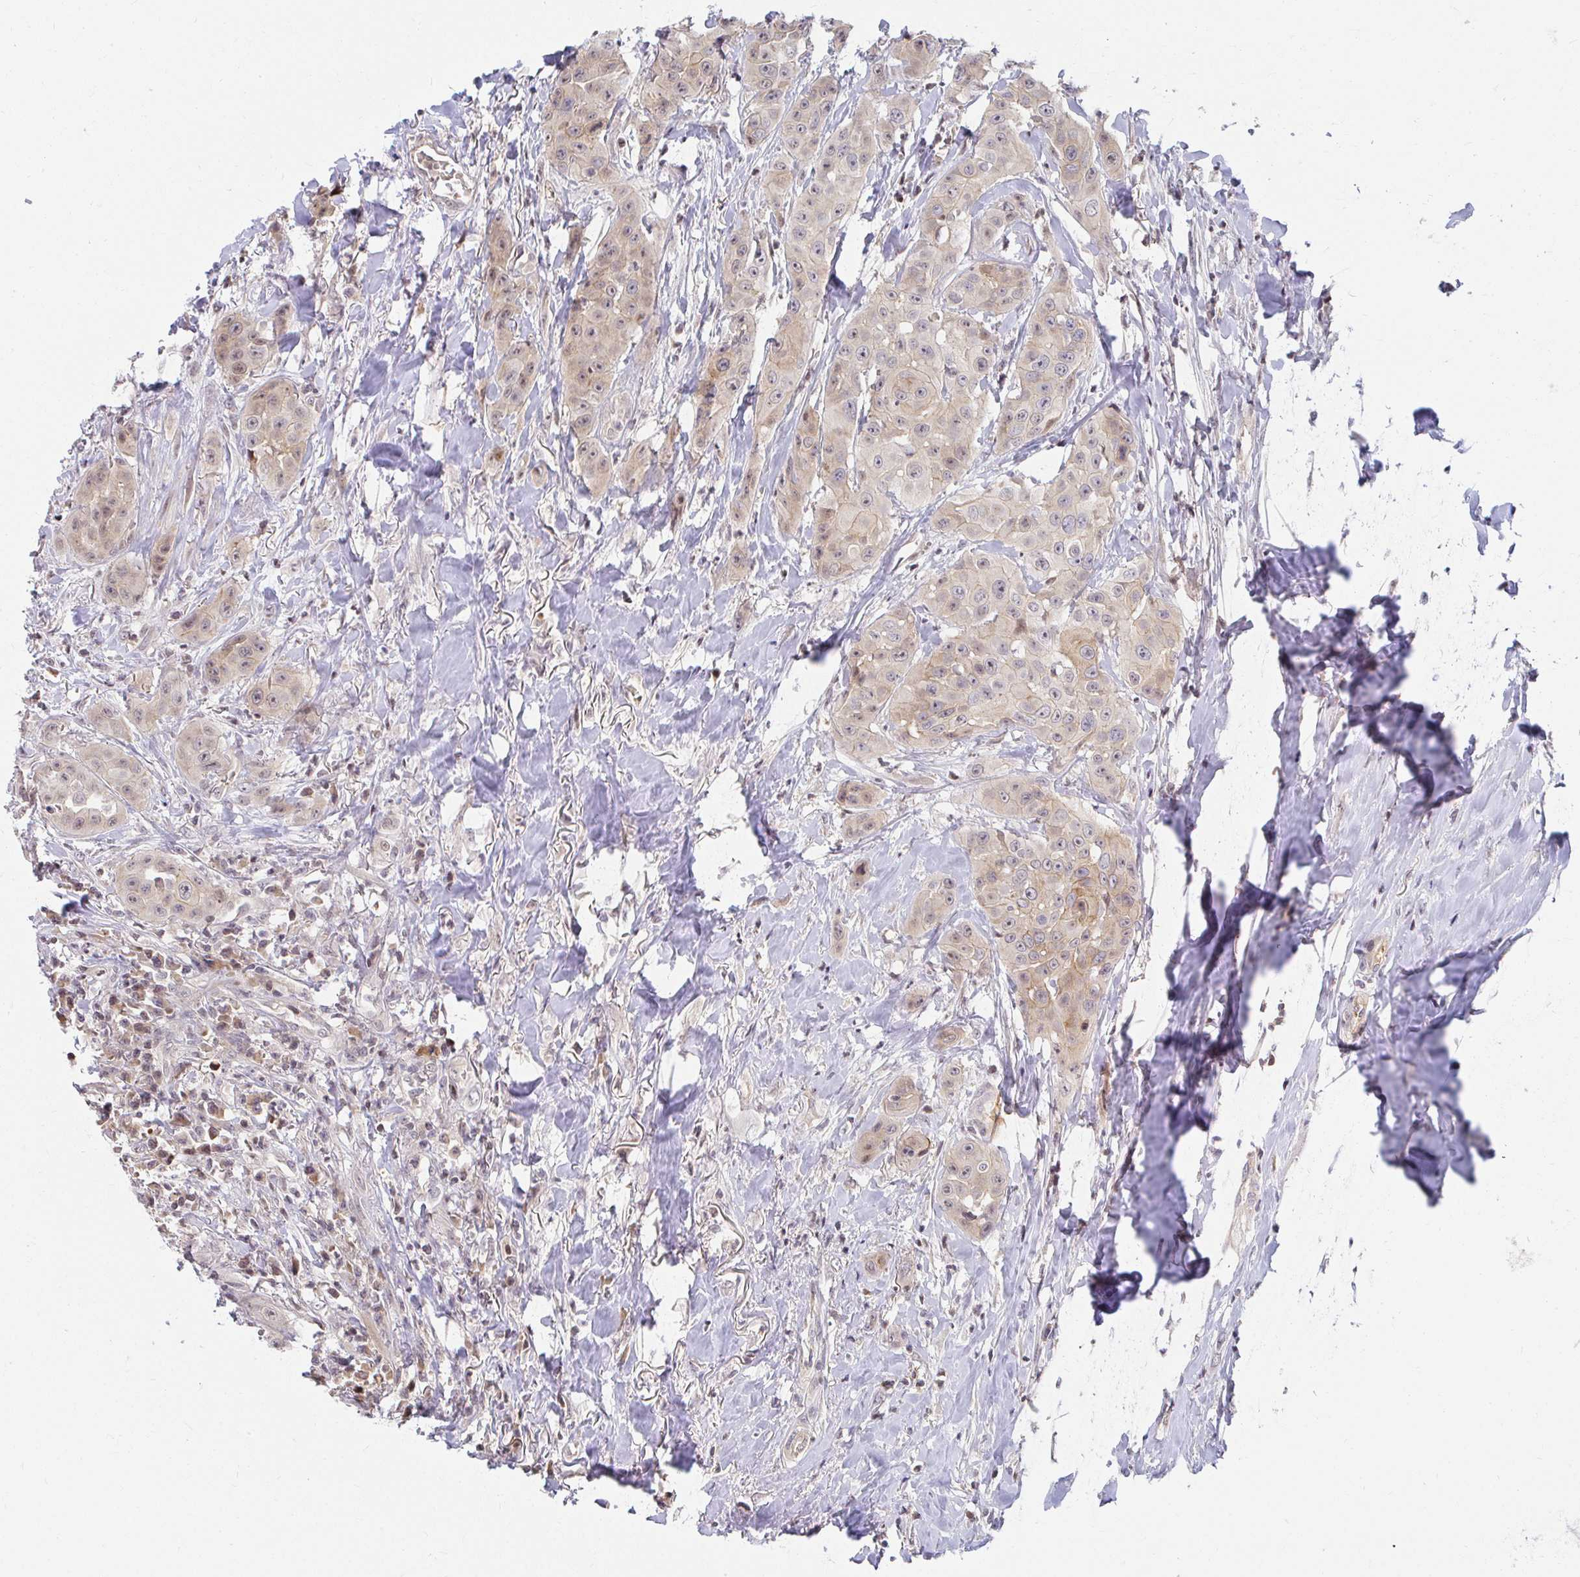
{"staining": {"intensity": "weak", "quantity": "25%-75%", "location": "cytoplasmic/membranous,nuclear"}, "tissue": "head and neck cancer", "cell_type": "Tumor cells", "image_type": "cancer", "snomed": [{"axis": "morphology", "description": "Squamous cell carcinoma, NOS"}, {"axis": "topography", "description": "Head-Neck"}], "caption": "Brown immunohistochemical staining in head and neck squamous cell carcinoma demonstrates weak cytoplasmic/membranous and nuclear staining in approximately 25%-75% of tumor cells. Nuclei are stained in blue.", "gene": "ANK3", "patient": {"sex": "male", "age": 83}}